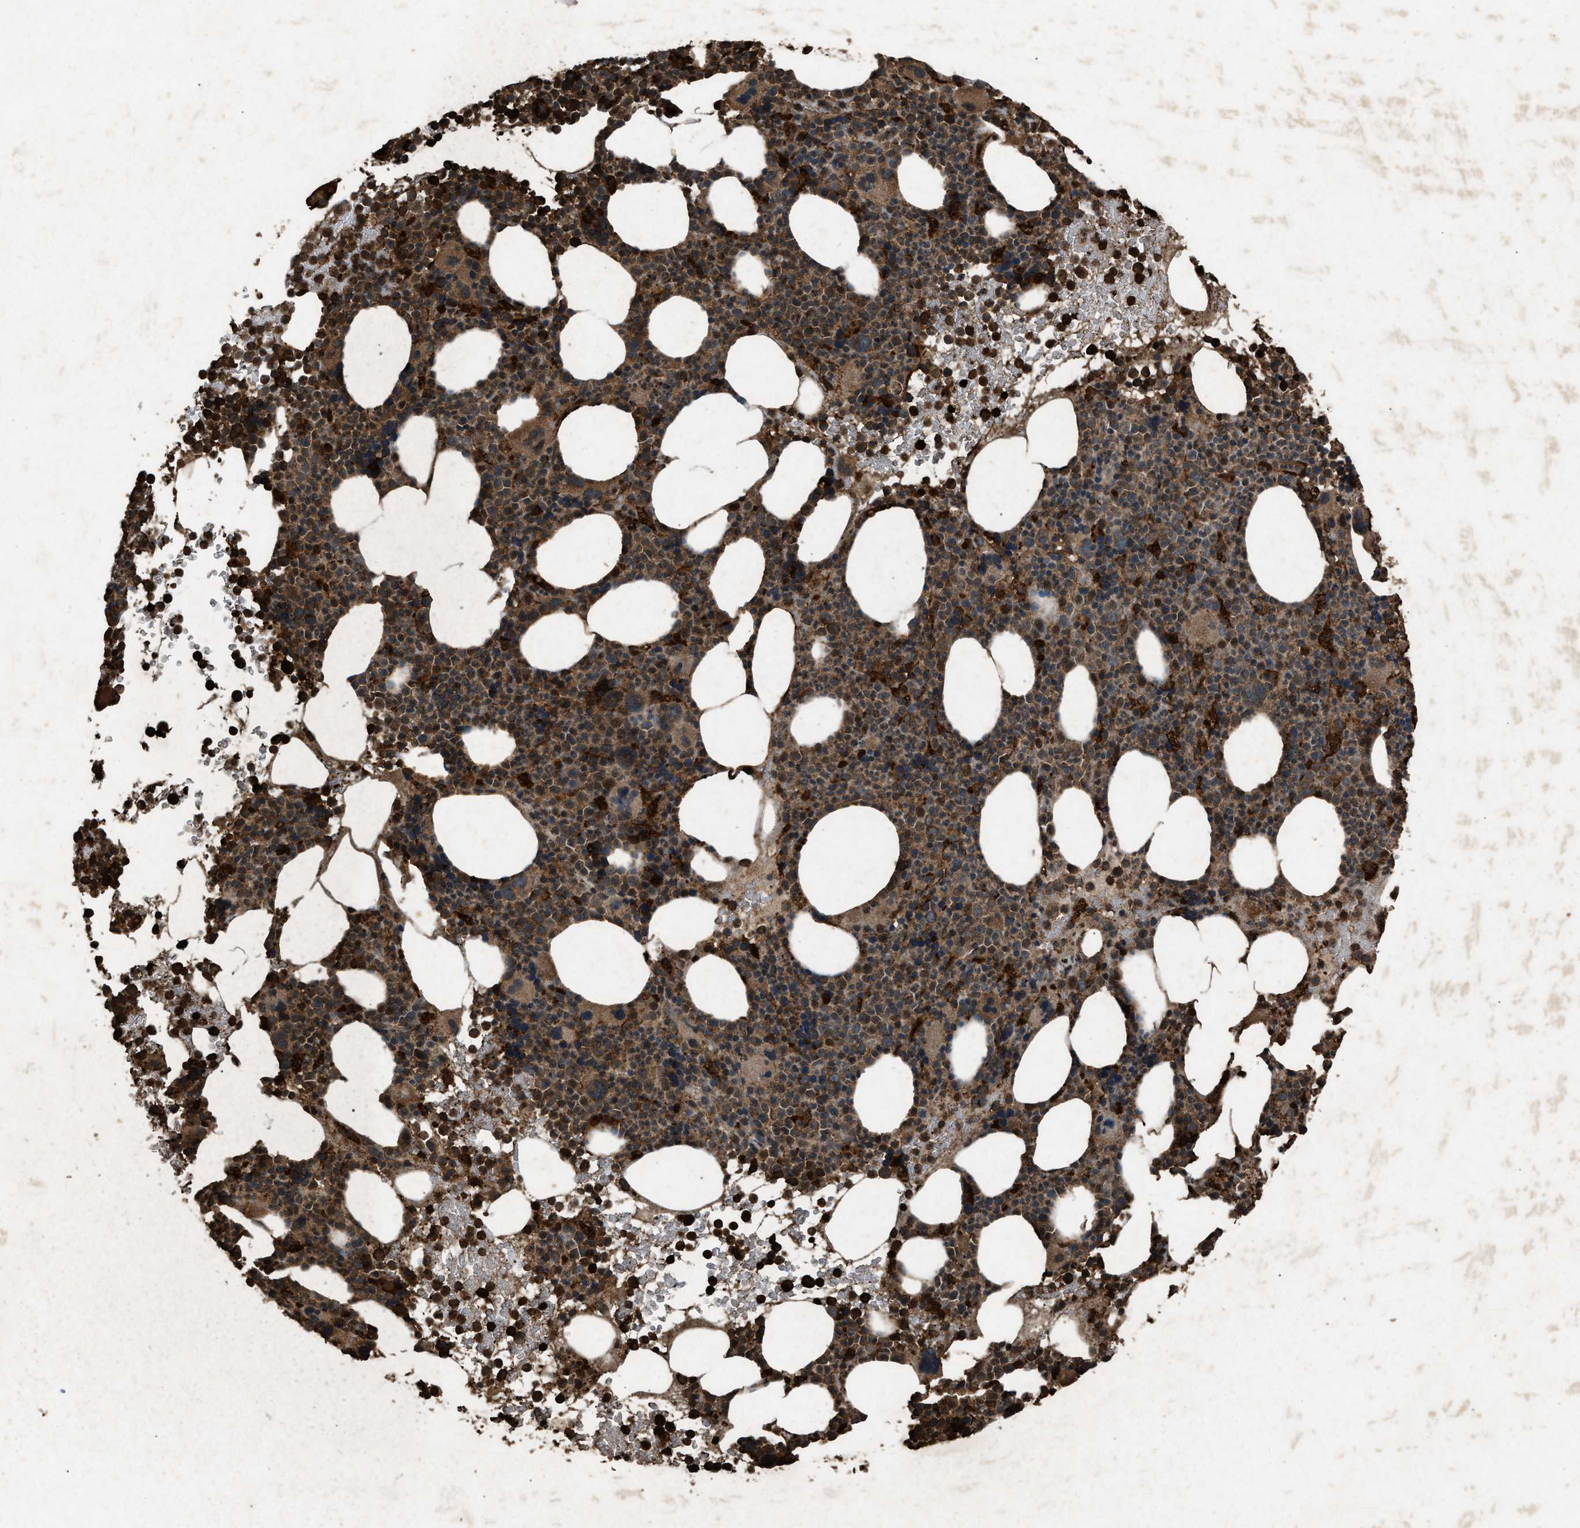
{"staining": {"intensity": "moderate", "quantity": ">75%", "location": "cytoplasmic/membranous"}, "tissue": "bone marrow", "cell_type": "Hematopoietic cells", "image_type": "normal", "snomed": [{"axis": "morphology", "description": "Normal tissue, NOS"}, {"axis": "morphology", "description": "Inflammation, NOS"}, {"axis": "topography", "description": "Bone marrow"}], "caption": "A micrograph of human bone marrow stained for a protein exhibits moderate cytoplasmic/membranous brown staining in hematopoietic cells. The staining was performed using DAB to visualize the protein expression in brown, while the nuclei were stained in blue with hematoxylin (Magnification: 20x).", "gene": "PSMD1", "patient": {"sex": "male", "age": 73}}